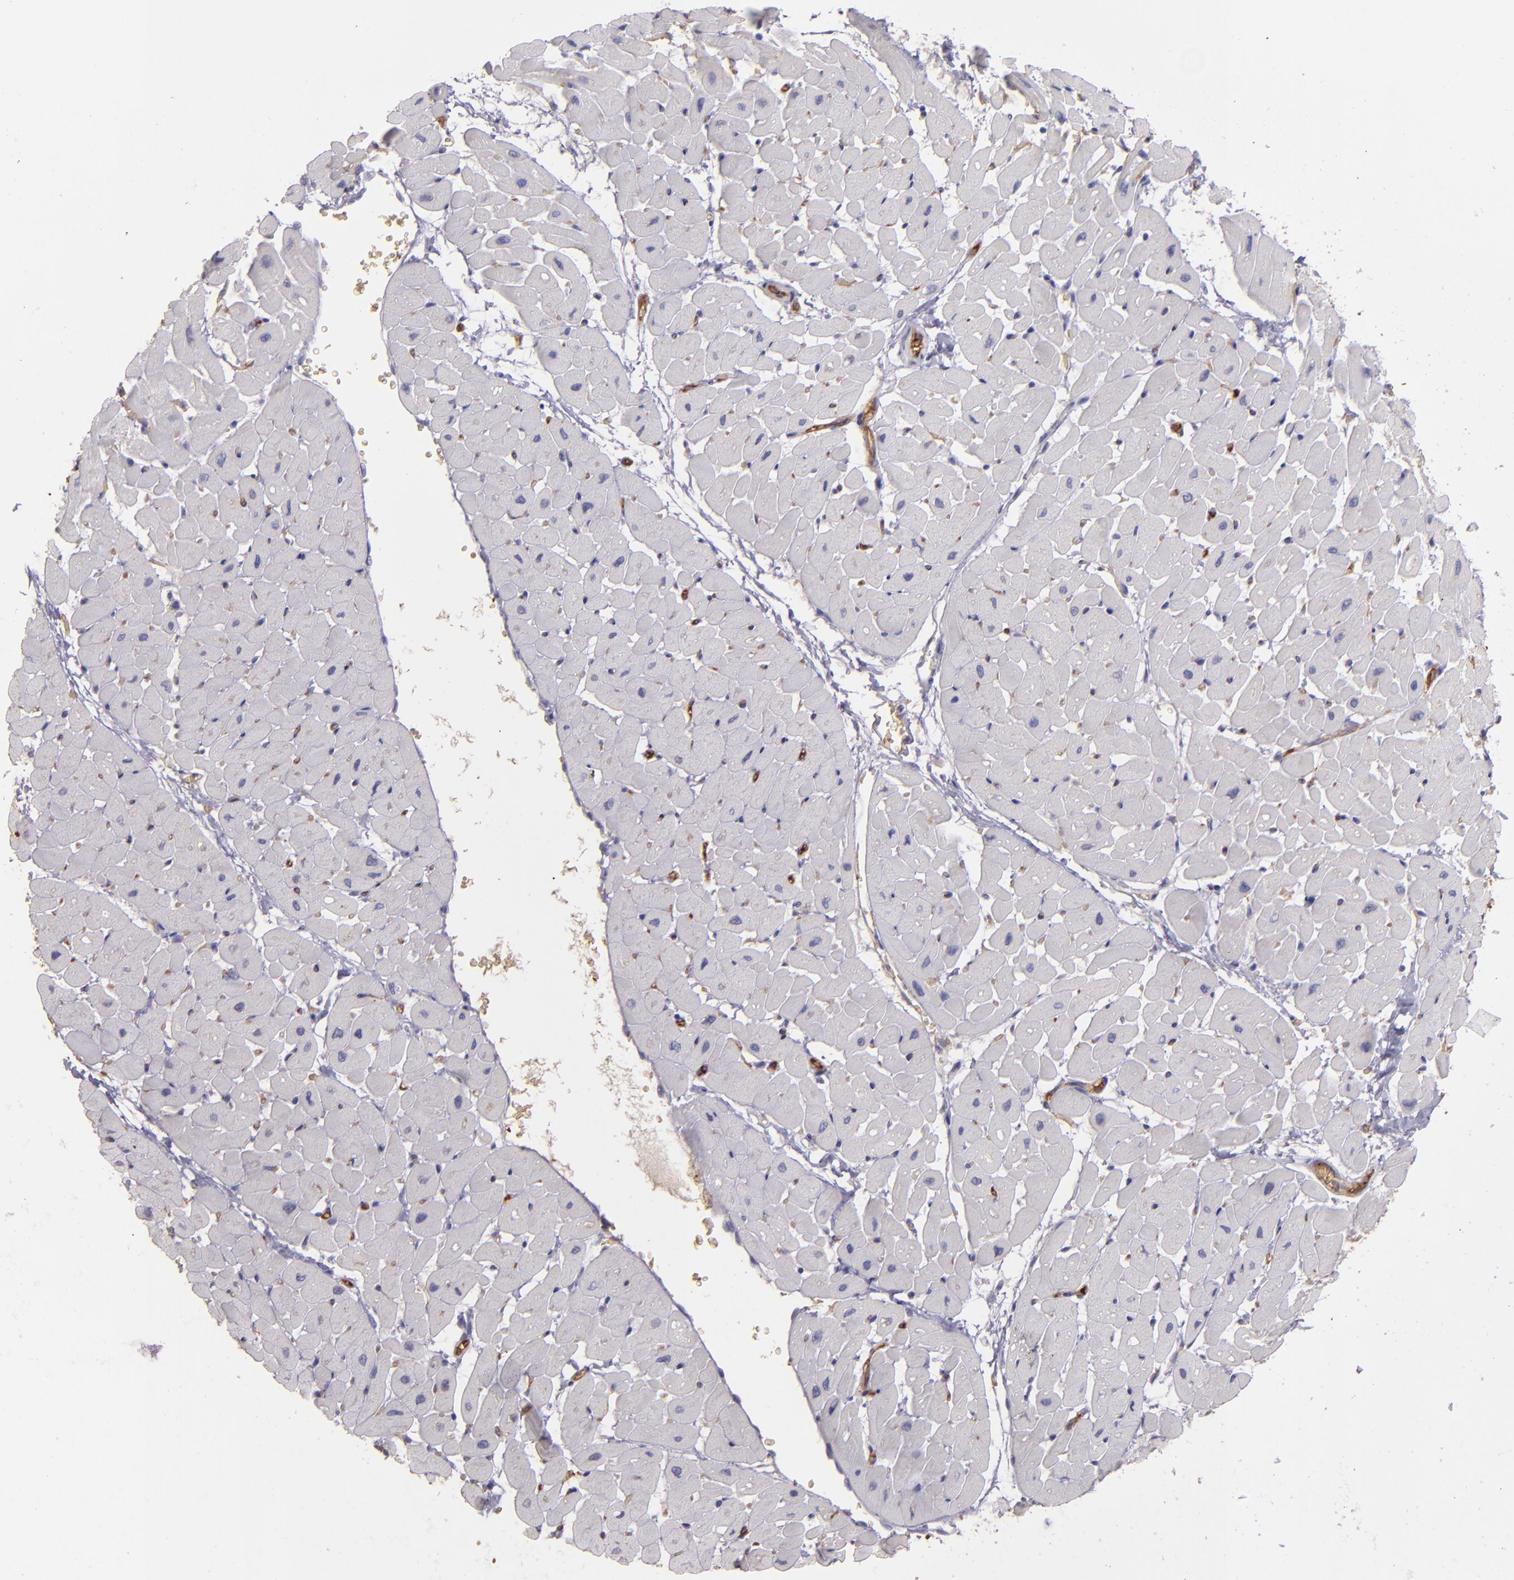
{"staining": {"intensity": "negative", "quantity": "none", "location": "none"}, "tissue": "heart muscle", "cell_type": "Cardiomyocytes", "image_type": "normal", "snomed": [{"axis": "morphology", "description": "Normal tissue, NOS"}, {"axis": "topography", "description": "Heart"}], "caption": "DAB (3,3'-diaminobenzidine) immunohistochemical staining of normal heart muscle displays no significant expression in cardiomyocytes. (DAB (3,3'-diaminobenzidine) IHC, high magnification).", "gene": "ACE", "patient": {"sex": "male", "age": 45}}